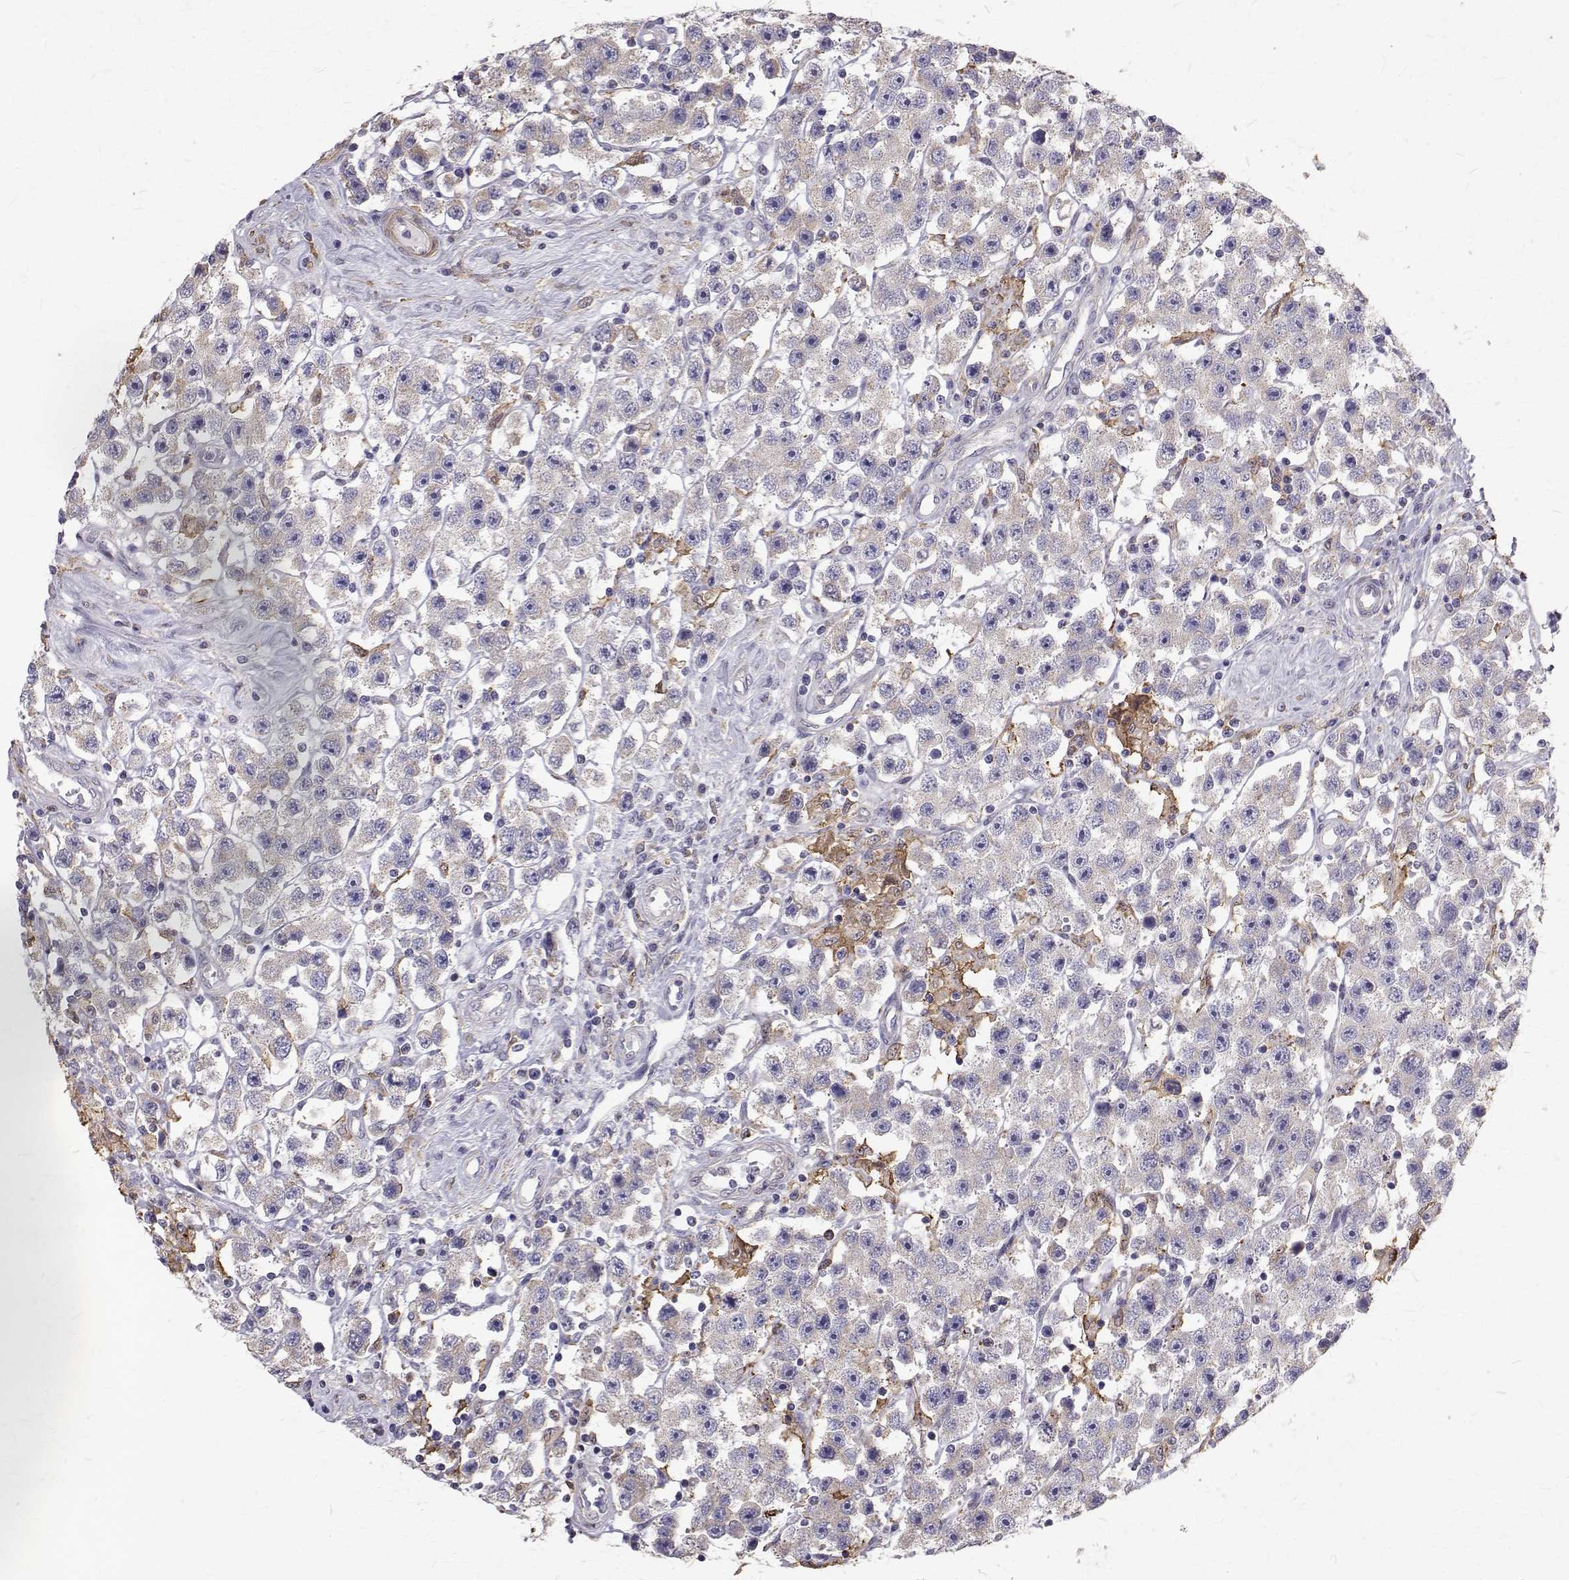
{"staining": {"intensity": "negative", "quantity": "none", "location": "none"}, "tissue": "testis cancer", "cell_type": "Tumor cells", "image_type": "cancer", "snomed": [{"axis": "morphology", "description": "Seminoma, NOS"}, {"axis": "topography", "description": "Testis"}], "caption": "High power microscopy micrograph of an immunohistochemistry micrograph of testis cancer (seminoma), revealing no significant staining in tumor cells.", "gene": "CCDC89", "patient": {"sex": "male", "age": 45}}